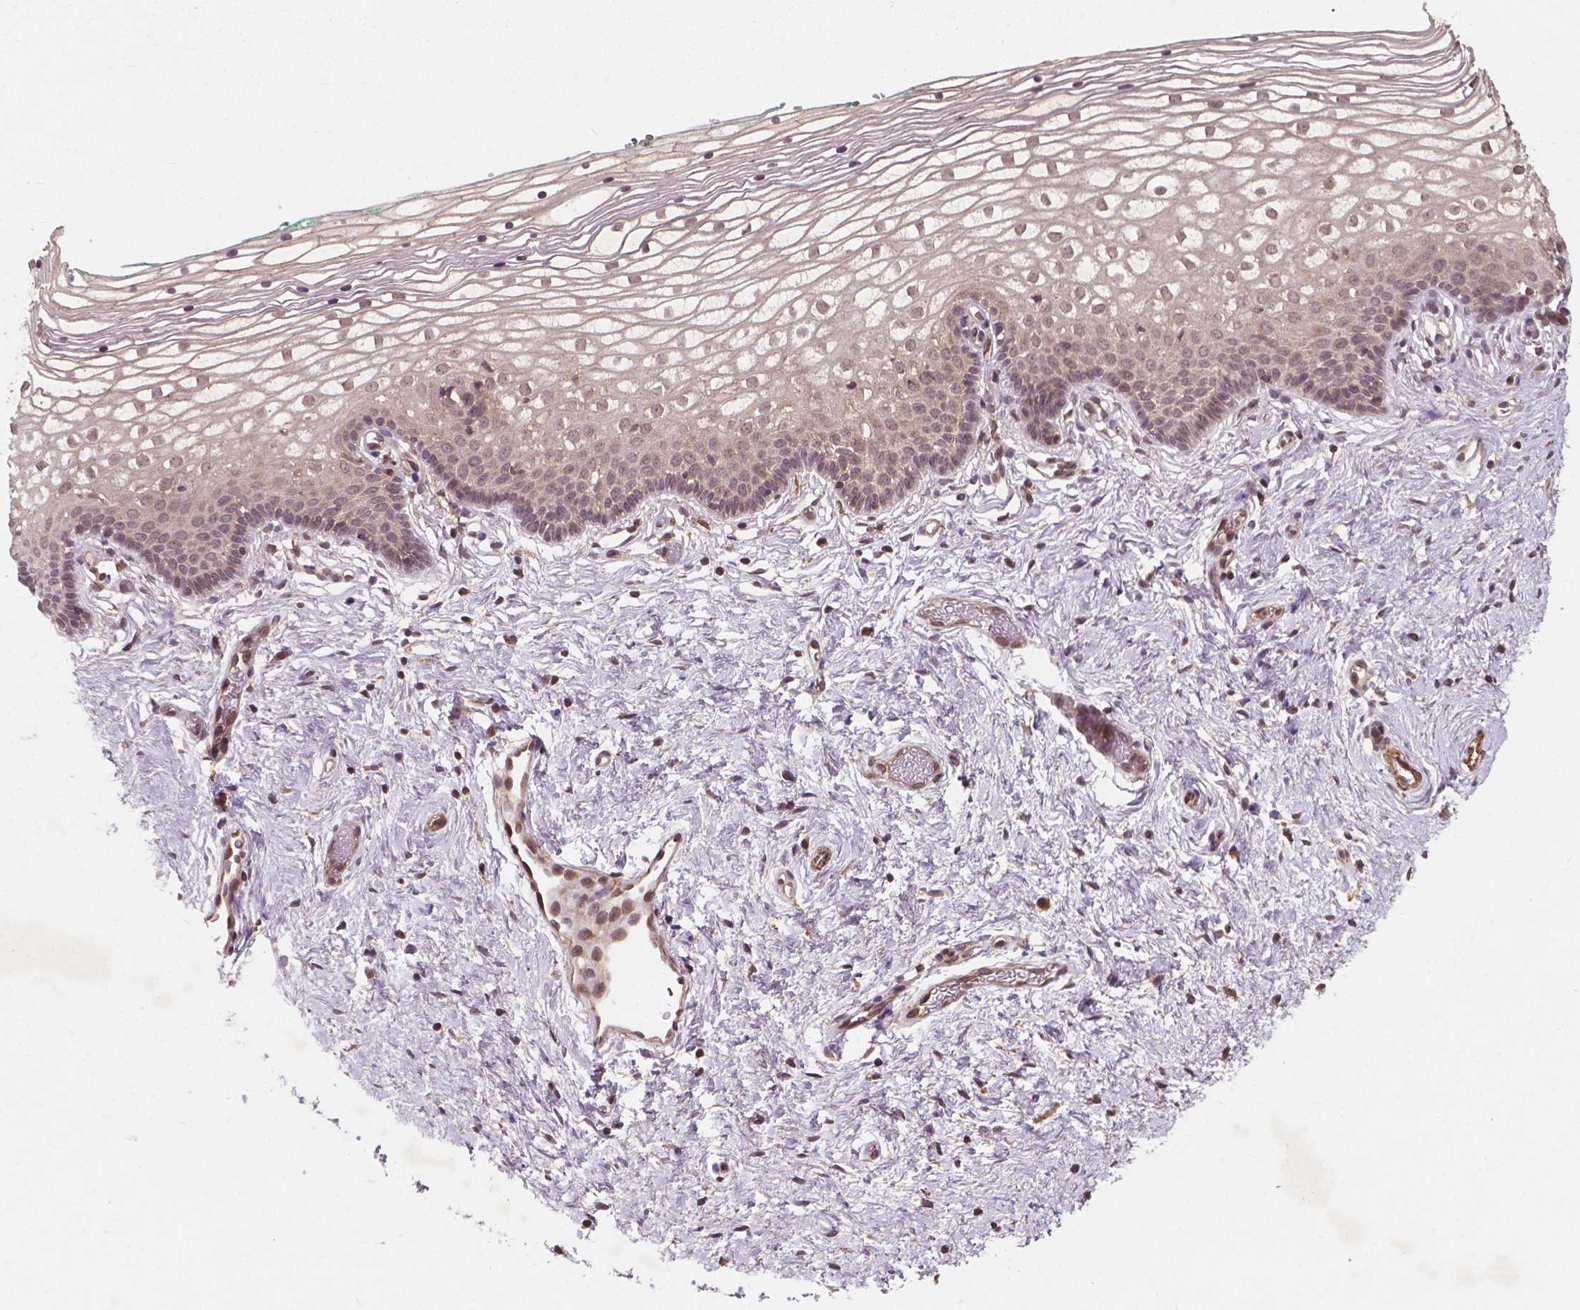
{"staining": {"intensity": "weak", "quantity": "25%-75%", "location": "cytoplasmic/membranous,nuclear"}, "tissue": "vagina", "cell_type": "Squamous epithelial cells", "image_type": "normal", "snomed": [{"axis": "morphology", "description": "Normal tissue, NOS"}, {"axis": "topography", "description": "Vagina"}], "caption": "Vagina stained for a protein (brown) displays weak cytoplasmic/membranous,nuclear positive expression in about 25%-75% of squamous epithelial cells.", "gene": "CYFIP1", "patient": {"sex": "female", "age": 36}}